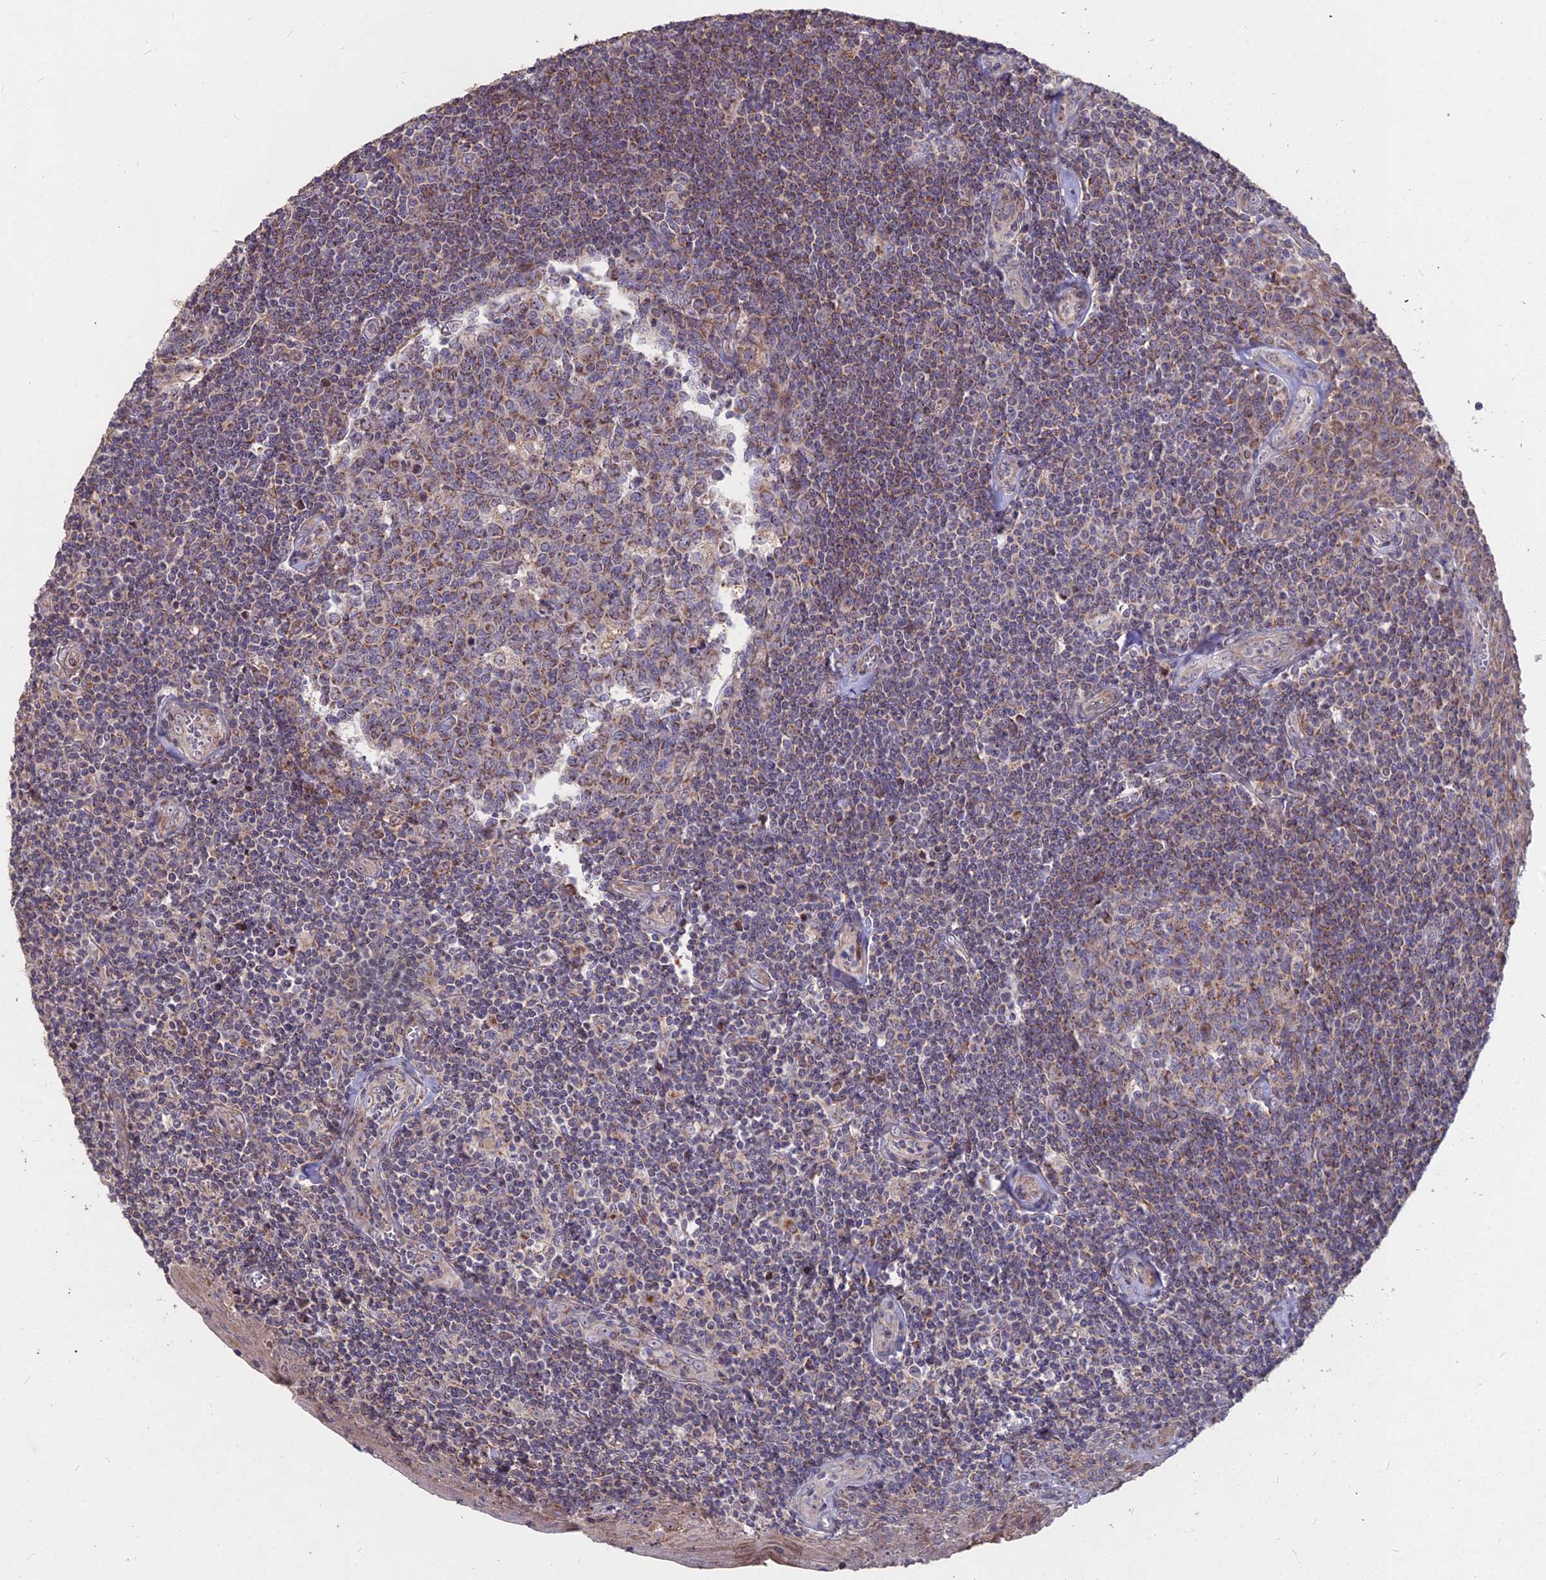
{"staining": {"intensity": "moderate", "quantity": ">75%", "location": "cytoplasmic/membranous"}, "tissue": "tonsil", "cell_type": "Germinal center cells", "image_type": "normal", "snomed": [{"axis": "morphology", "description": "Normal tissue, NOS"}, {"axis": "topography", "description": "Tonsil"}], "caption": "Immunohistochemistry (IHC) micrograph of benign human tonsil stained for a protein (brown), which demonstrates medium levels of moderate cytoplasmic/membranous positivity in approximately >75% of germinal center cells.", "gene": "COX11", "patient": {"sex": "male", "age": 27}}